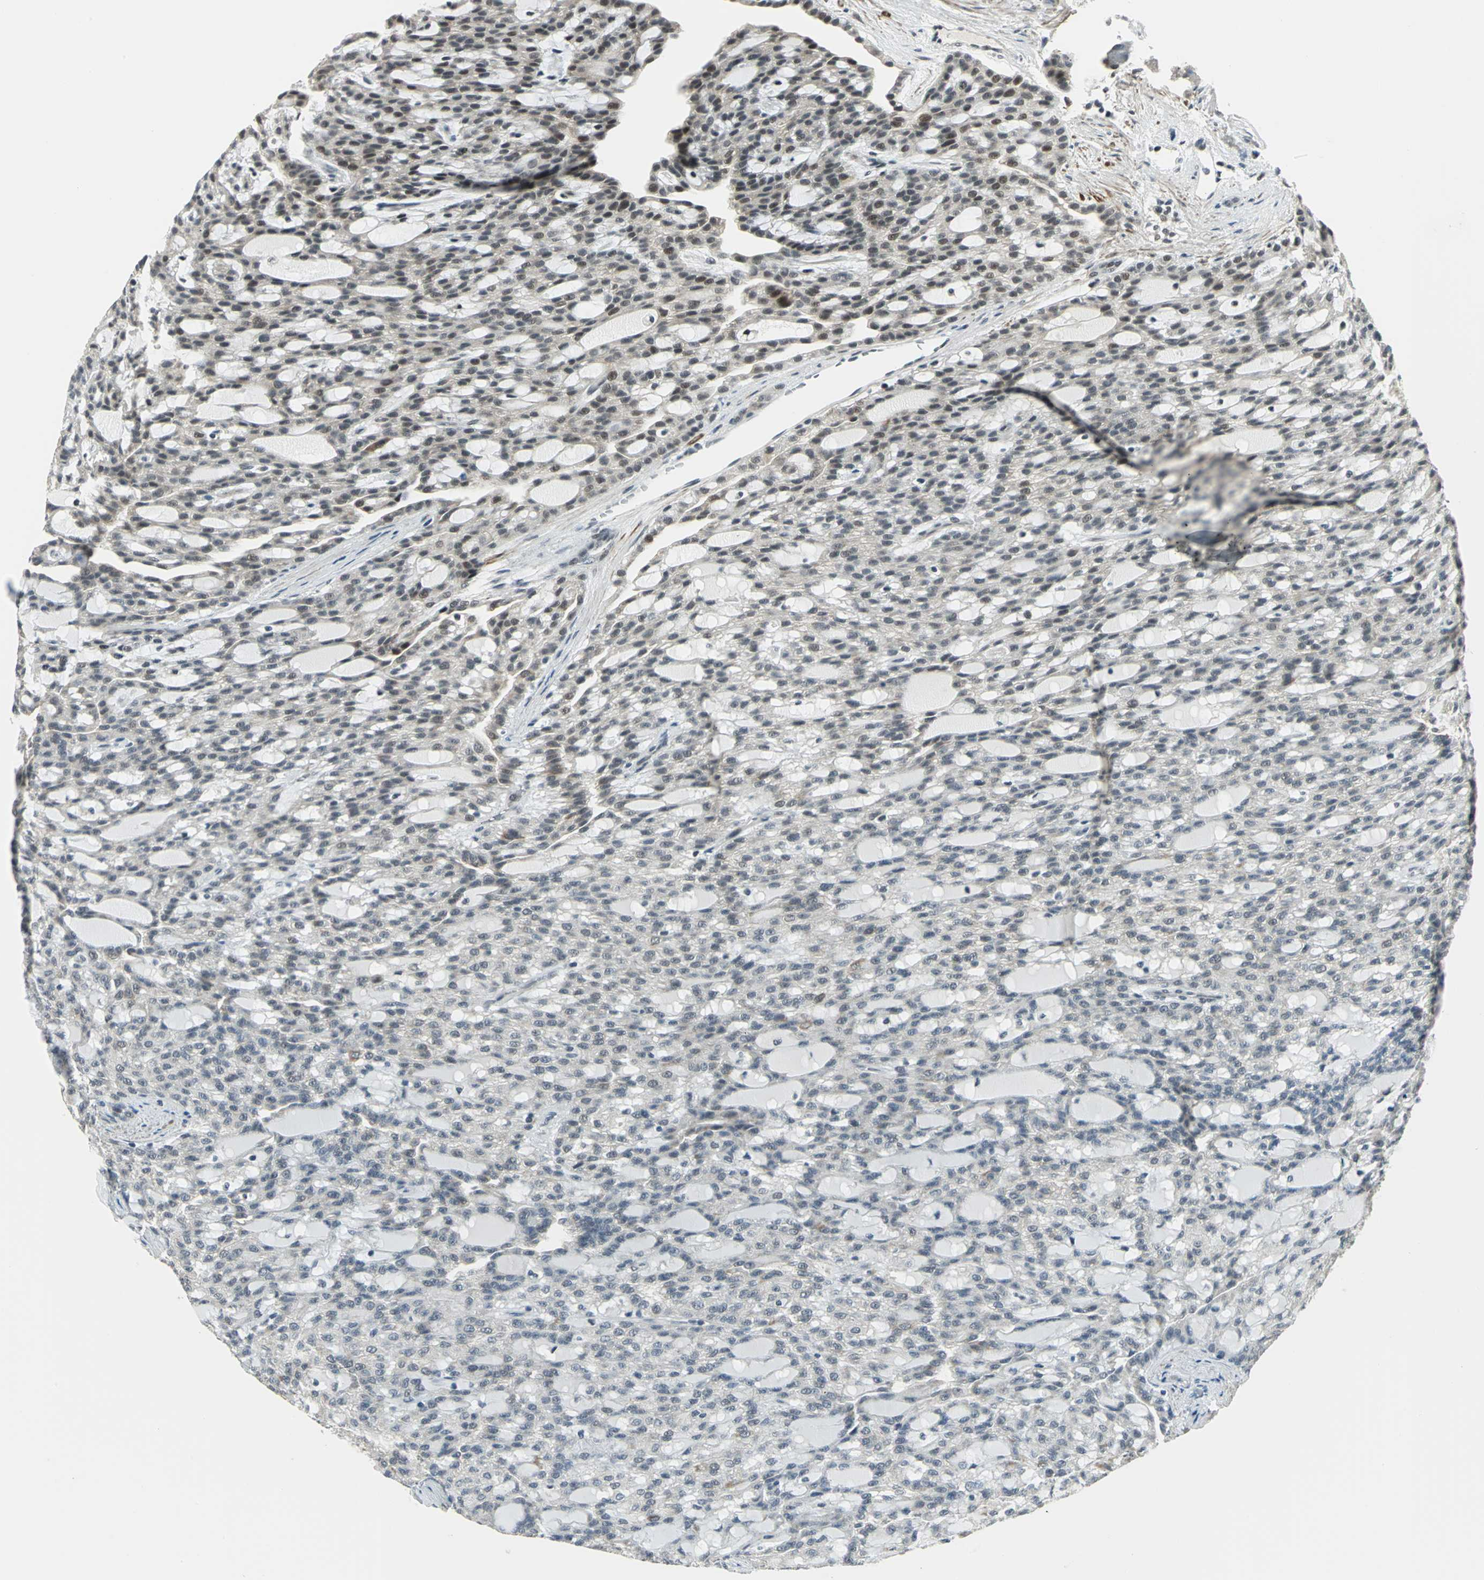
{"staining": {"intensity": "weak", "quantity": "<25%", "location": "cytoplasmic/membranous,nuclear"}, "tissue": "renal cancer", "cell_type": "Tumor cells", "image_type": "cancer", "snomed": [{"axis": "morphology", "description": "Adenocarcinoma, NOS"}, {"axis": "topography", "description": "Kidney"}], "caption": "Tumor cells show no significant protein staining in renal cancer.", "gene": "MTA1", "patient": {"sex": "male", "age": 63}}